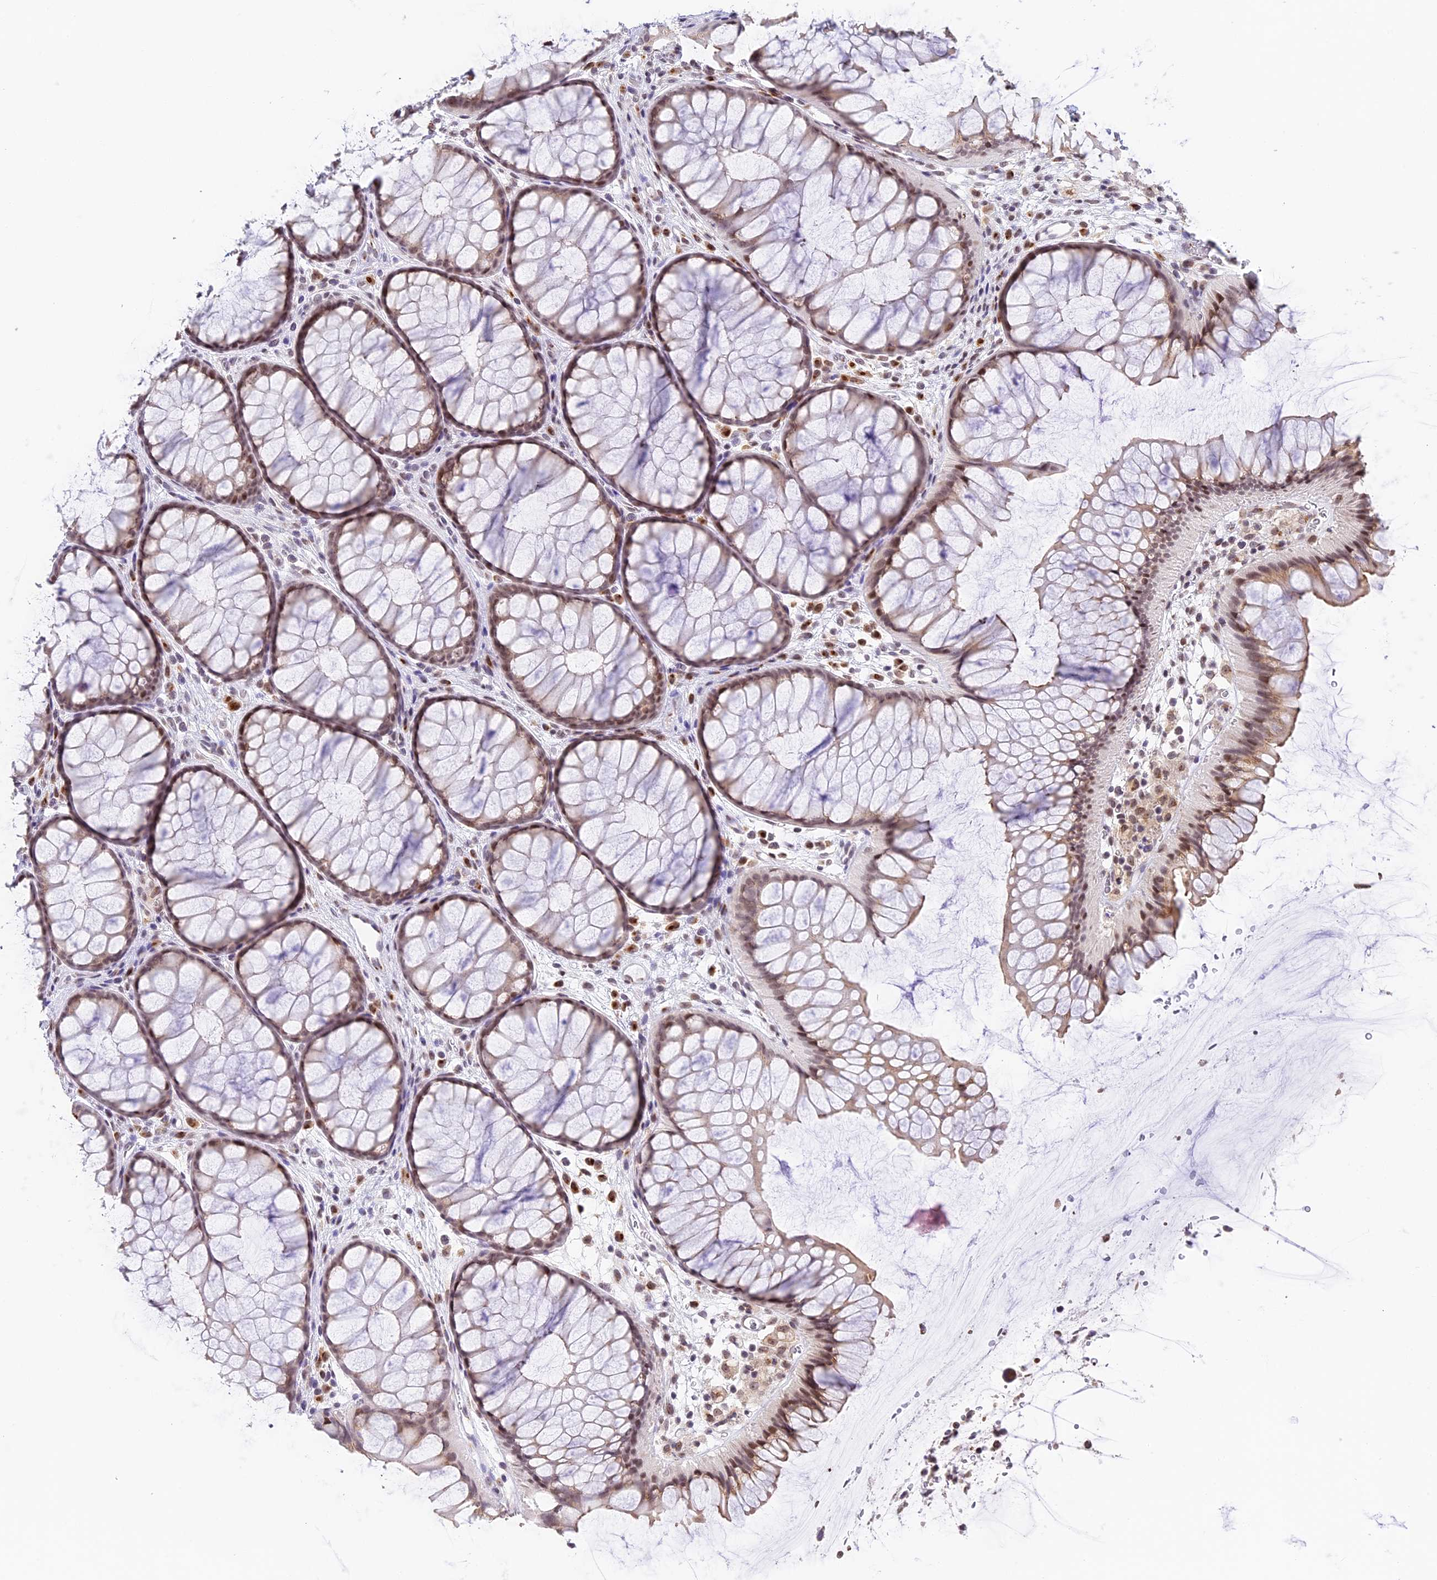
{"staining": {"intensity": "negative", "quantity": "none", "location": "none"}, "tissue": "colon", "cell_type": "Endothelial cells", "image_type": "normal", "snomed": [{"axis": "morphology", "description": "Normal tissue, NOS"}, {"axis": "topography", "description": "Colon"}], "caption": "The immunohistochemistry (IHC) image has no significant positivity in endothelial cells of colon.", "gene": "HEATR5B", "patient": {"sex": "female", "age": 82}}